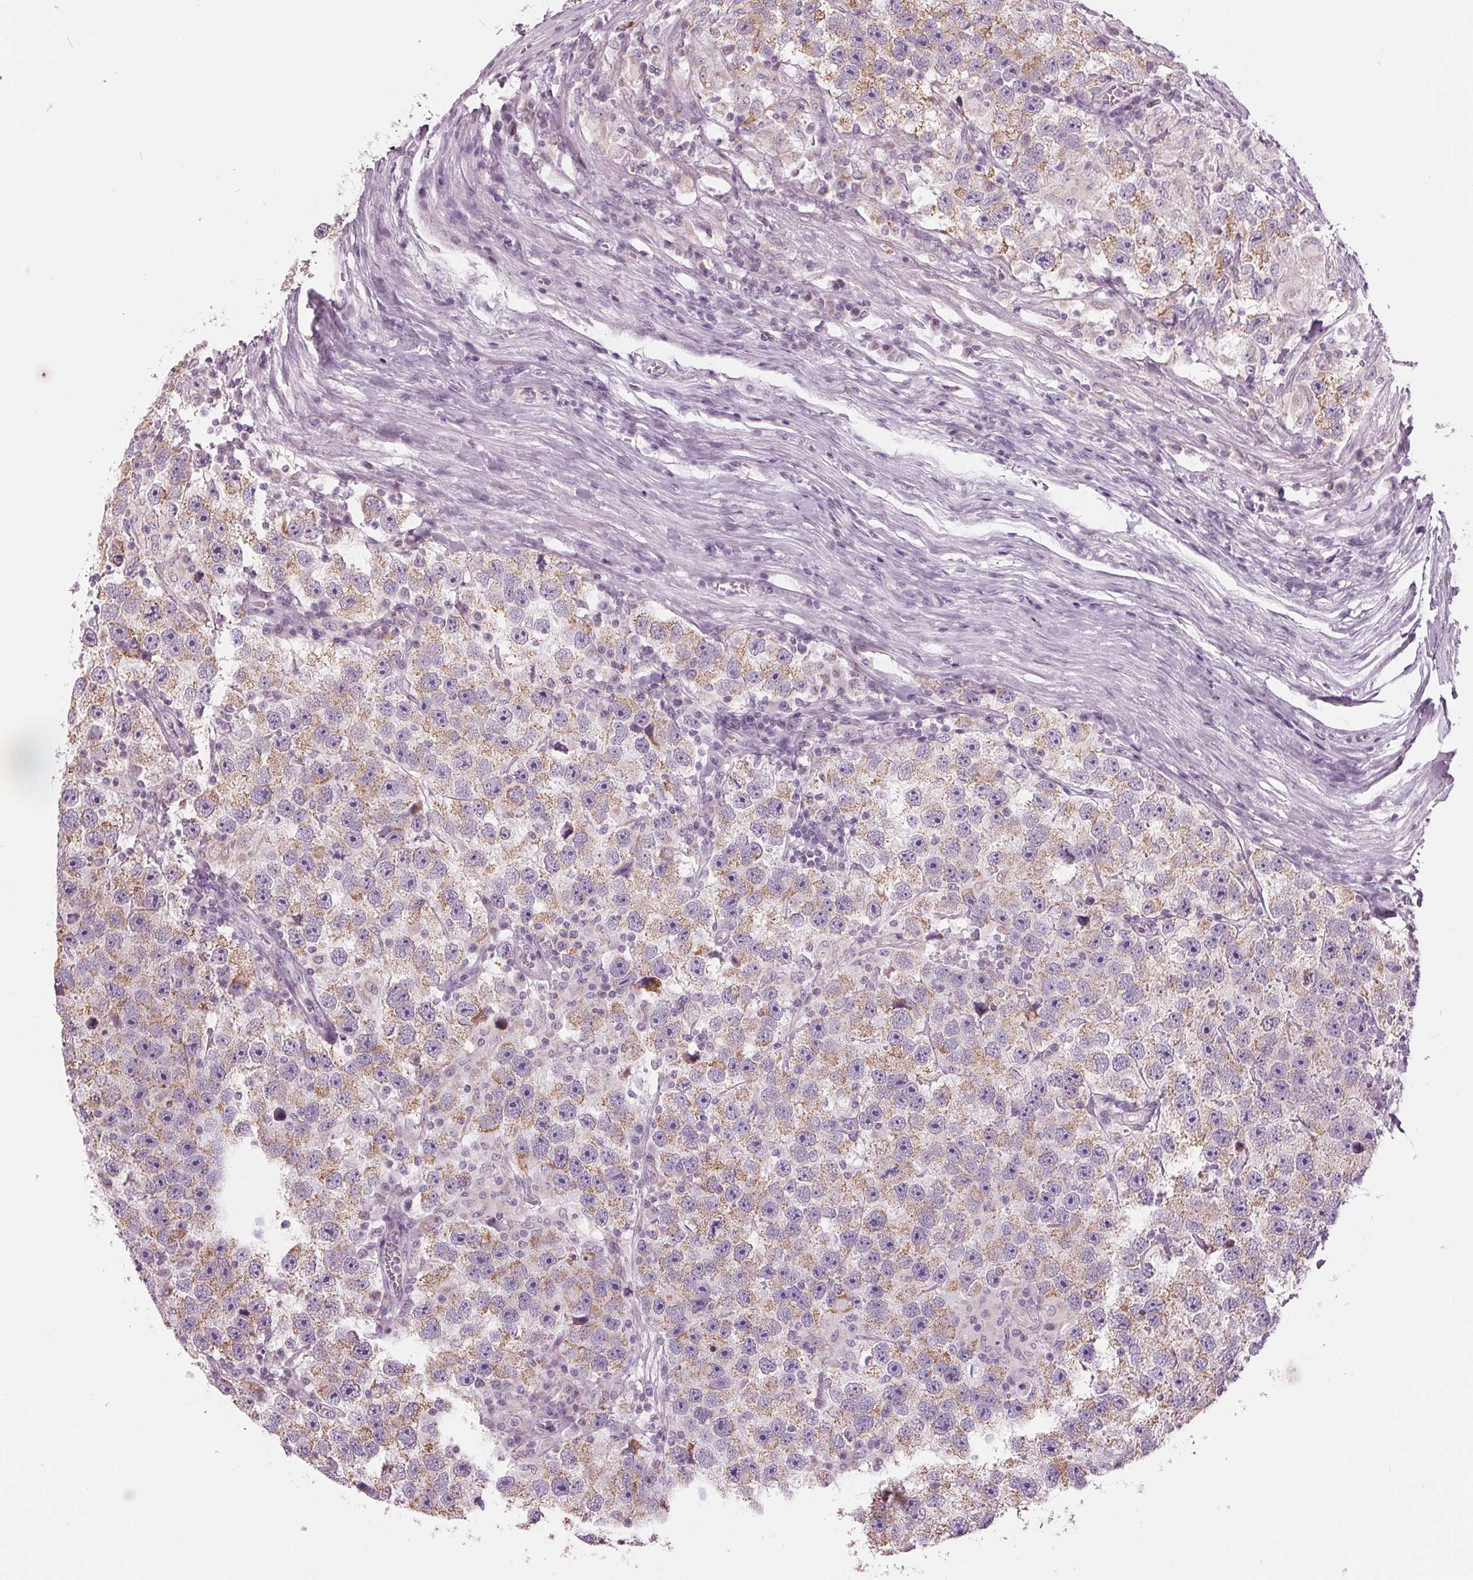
{"staining": {"intensity": "moderate", "quantity": "25%-75%", "location": "cytoplasmic/membranous"}, "tissue": "testis cancer", "cell_type": "Tumor cells", "image_type": "cancer", "snomed": [{"axis": "morphology", "description": "Seminoma, NOS"}, {"axis": "topography", "description": "Testis"}], "caption": "Immunohistochemical staining of human testis seminoma demonstrates moderate cytoplasmic/membranous protein positivity in about 25%-75% of tumor cells.", "gene": "SAMD4A", "patient": {"sex": "male", "age": 26}}